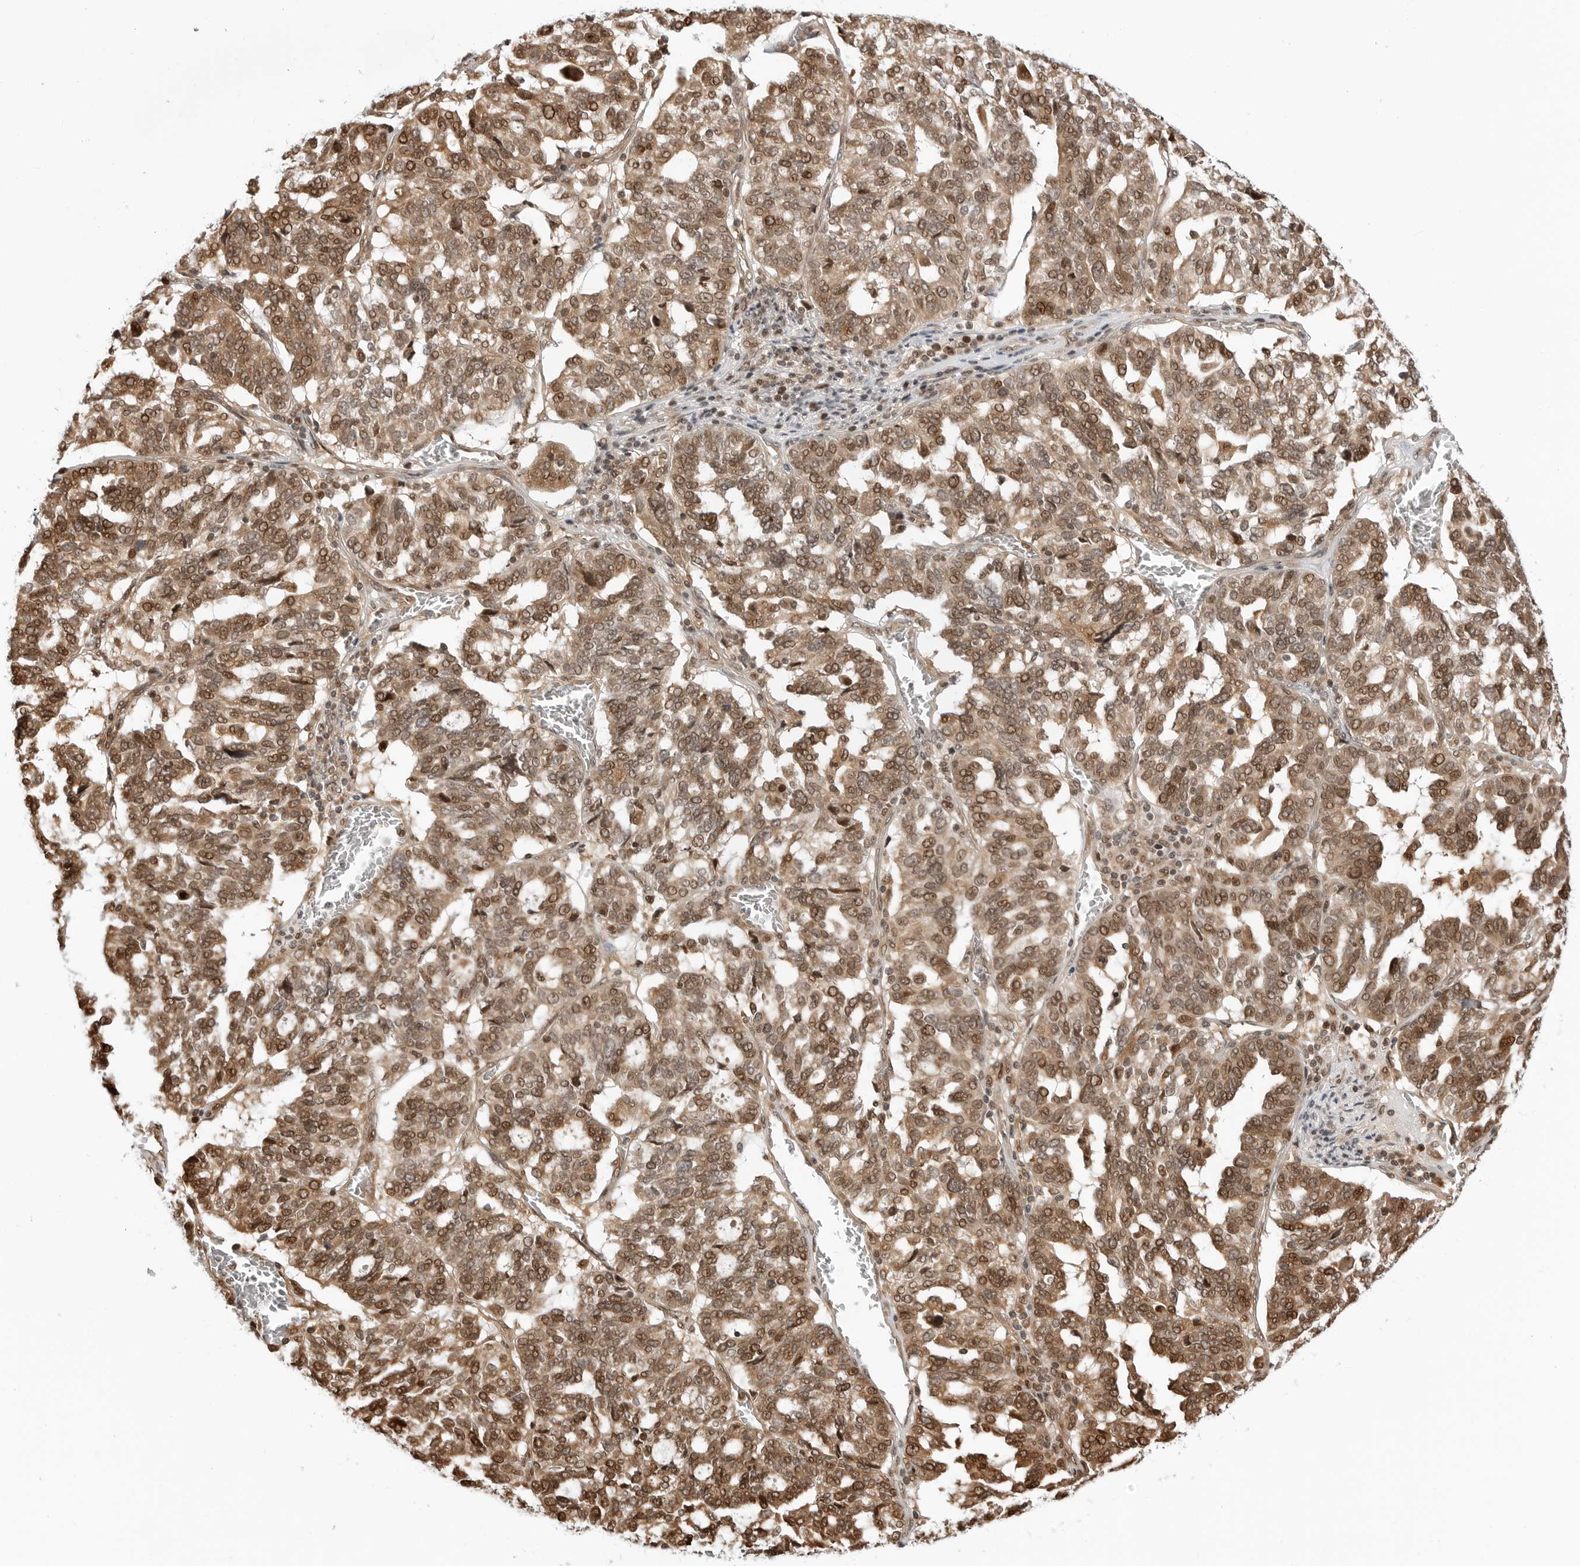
{"staining": {"intensity": "moderate", "quantity": ">75%", "location": "cytoplasmic/membranous,nuclear"}, "tissue": "ovarian cancer", "cell_type": "Tumor cells", "image_type": "cancer", "snomed": [{"axis": "morphology", "description": "Cystadenocarcinoma, serous, NOS"}, {"axis": "topography", "description": "Ovary"}], "caption": "Ovarian cancer (serous cystadenocarcinoma) stained with DAB IHC shows medium levels of moderate cytoplasmic/membranous and nuclear expression in about >75% of tumor cells.", "gene": "TIPRL", "patient": {"sex": "female", "age": 59}}